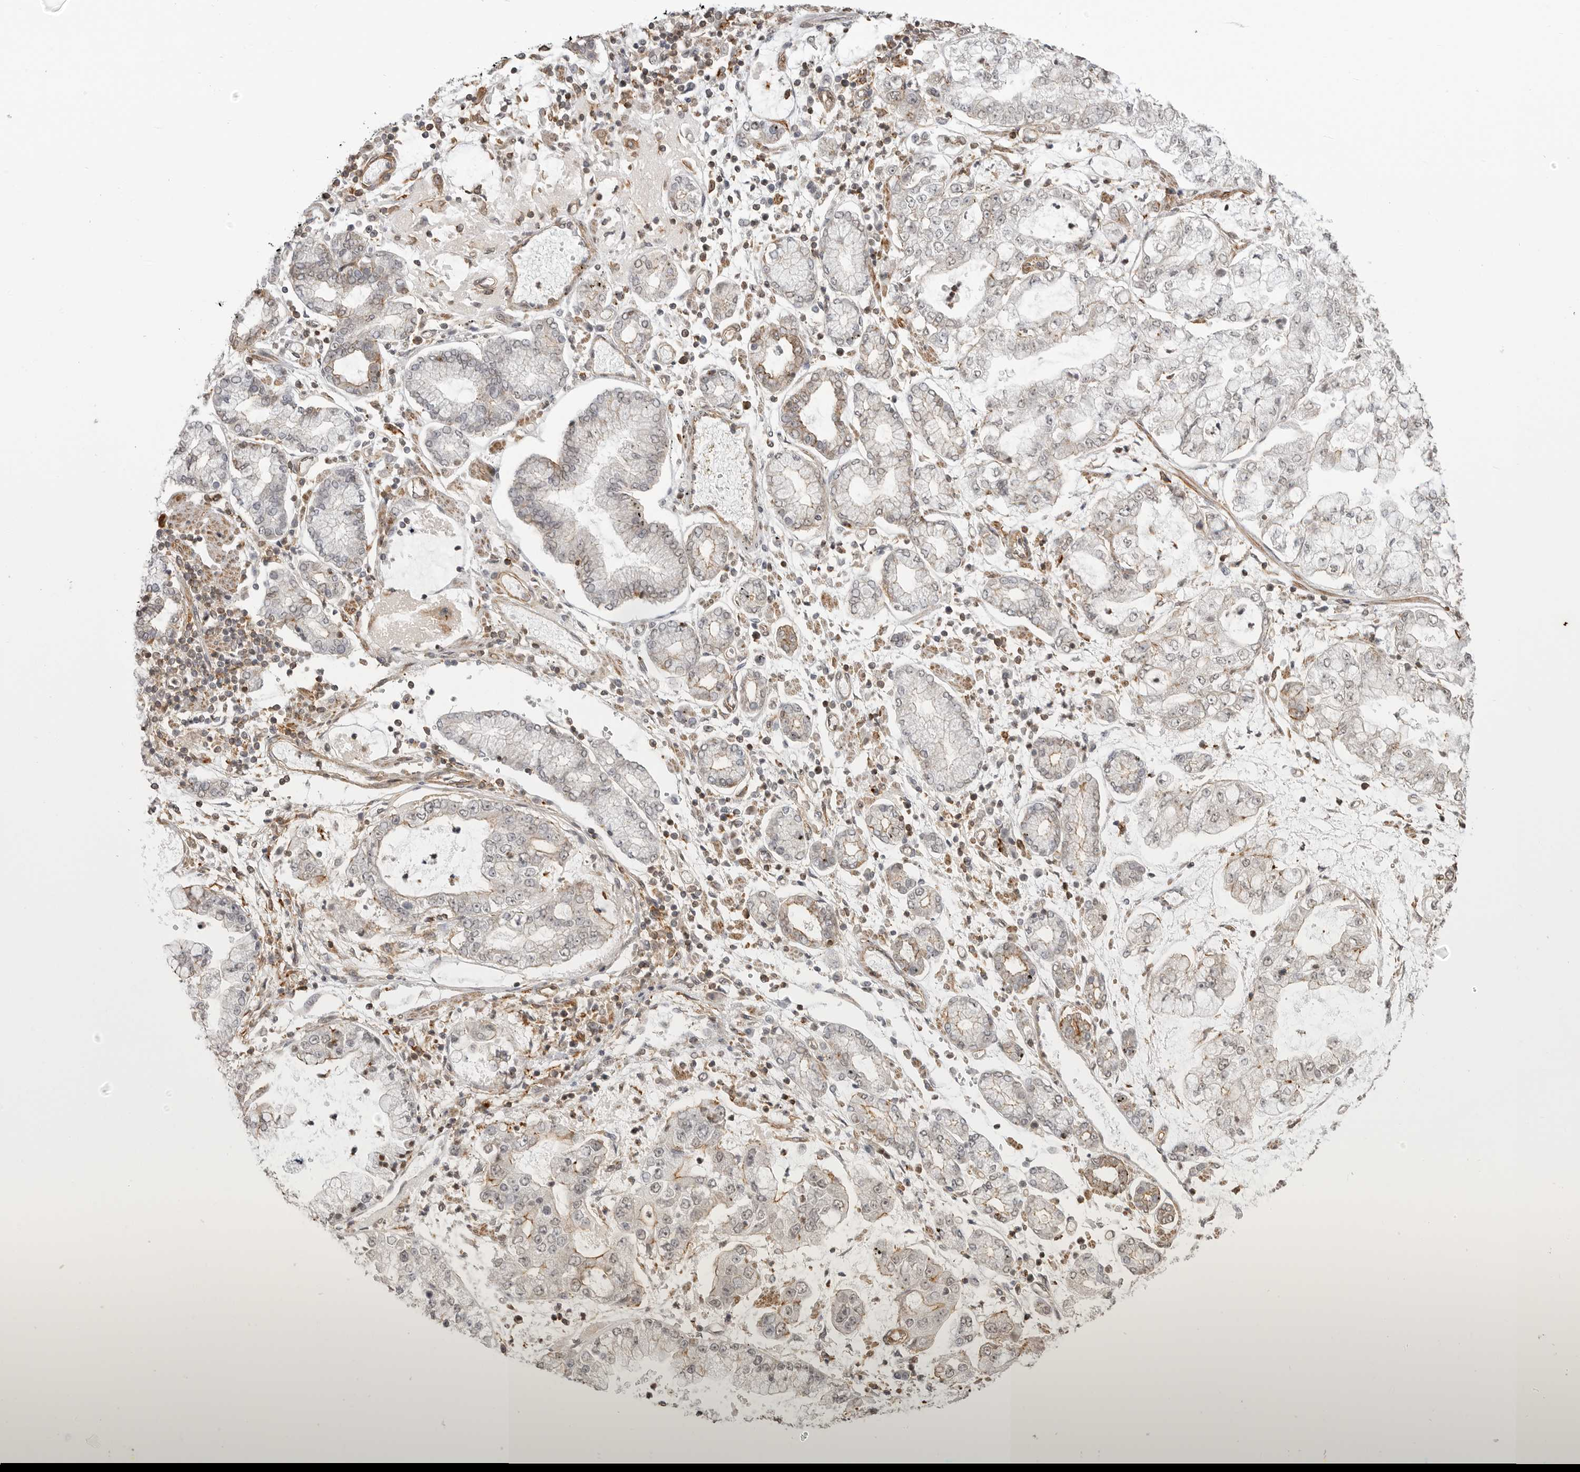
{"staining": {"intensity": "weak", "quantity": "25%-75%", "location": "cytoplasmic/membranous"}, "tissue": "stomach cancer", "cell_type": "Tumor cells", "image_type": "cancer", "snomed": [{"axis": "morphology", "description": "Adenocarcinoma, NOS"}, {"axis": "topography", "description": "Stomach"}], "caption": "High-power microscopy captured an immunohistochemistry (IHC) image of stomach cancer (adenocarcinoma), revealing weak cytoplasmic/membranous staining in about 25%-75% of tumor cells.", "gene": "GPC2", "patient": {"sex": "male", "age": 76}}